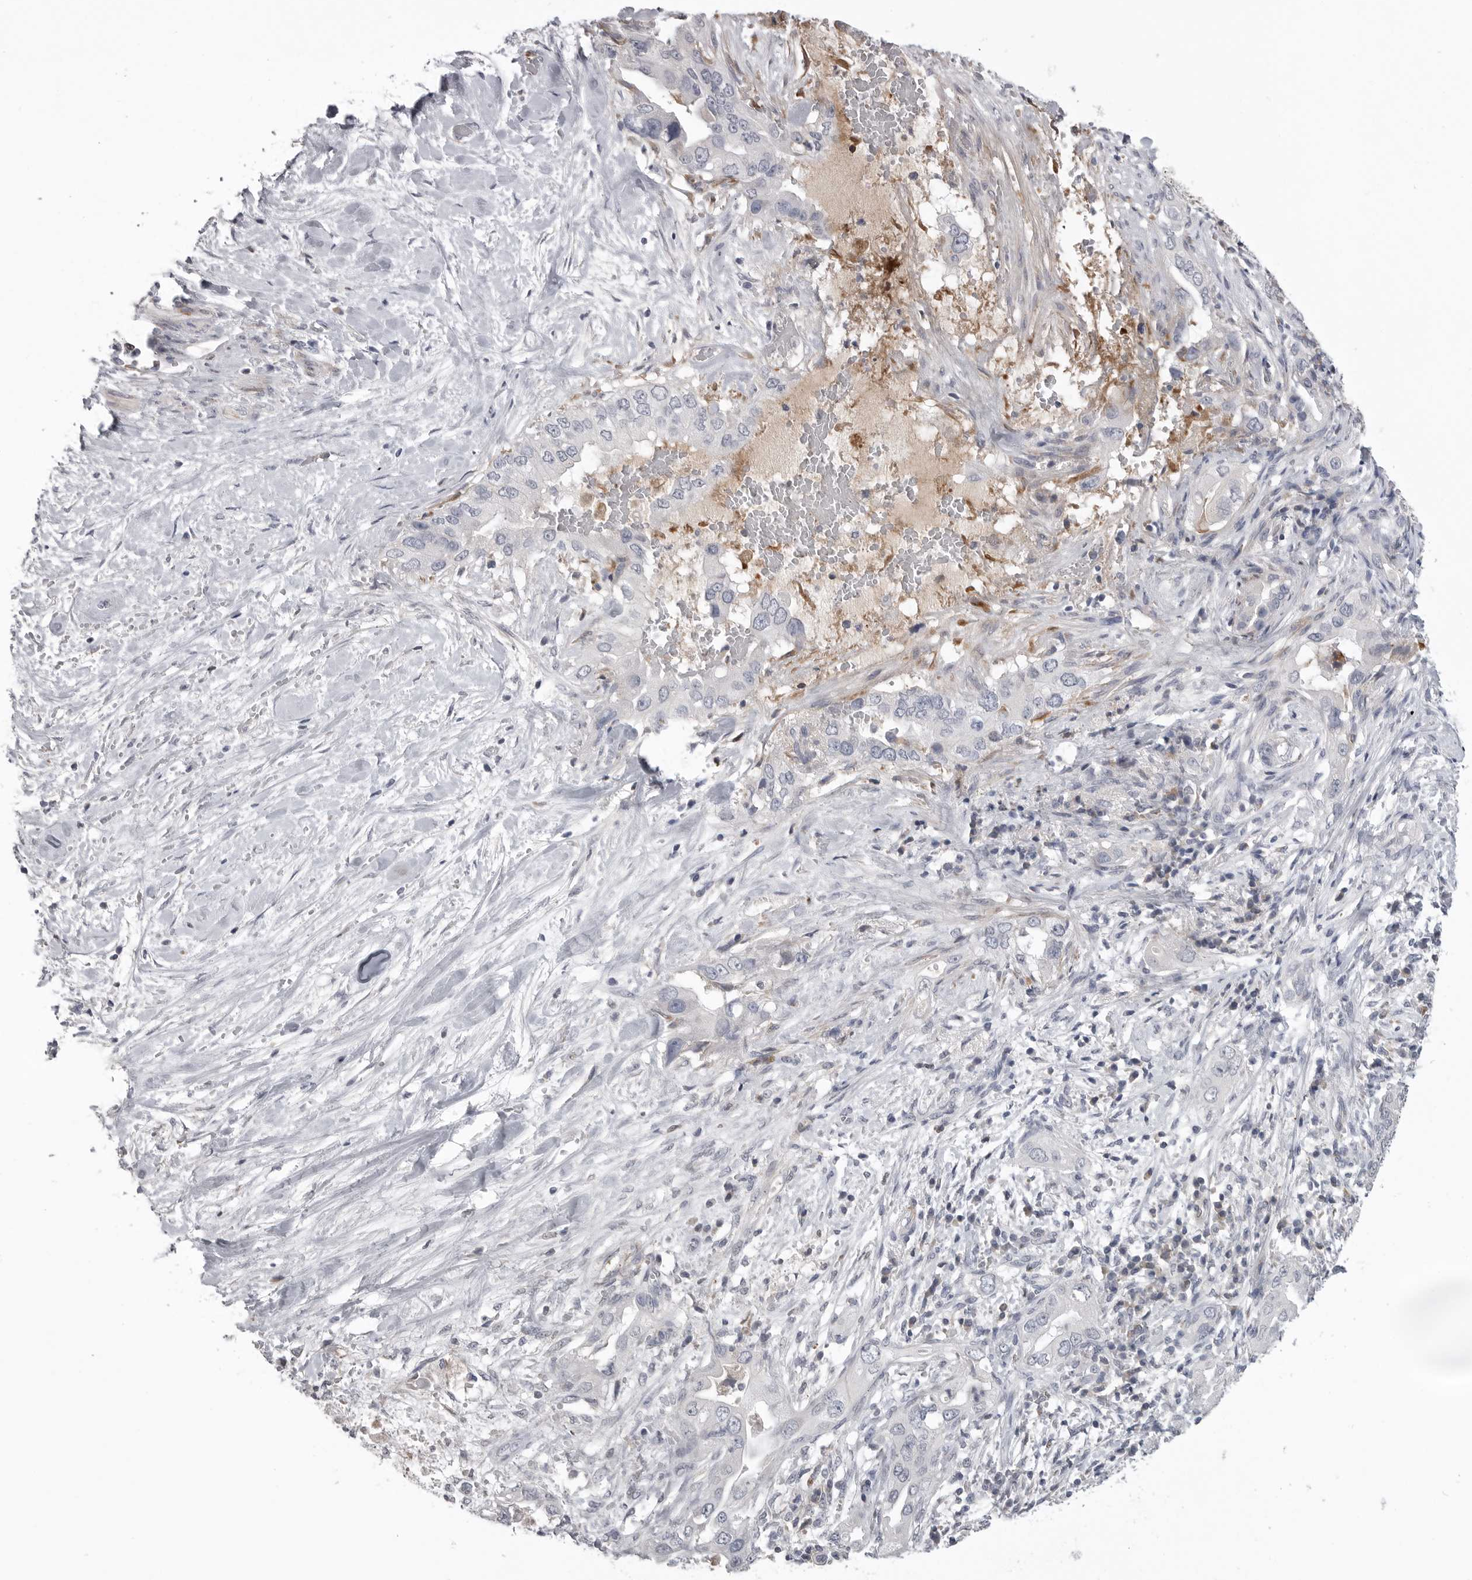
{"staining": {"intensity": "negative", "quantity": "none", "location": "none"}, "tissue": "pancreatic cancer", "cell_type": "Tumor cells", "image_type": "cancer", "snomed": [{"axis": "morphology", "description": "Inflammation, NOS"}, {"axis": "morphology", "description": "Adenocarcinoma, NOS"}, {"axis": "topography", "description": "Pancreas"}], "caption": "A histopathology image of human adenocarcinoma (pancreatic) is negative for staining in tumor cells.", "gene": "SERPING1", "patient": {"sex": "female", "age": 56}}